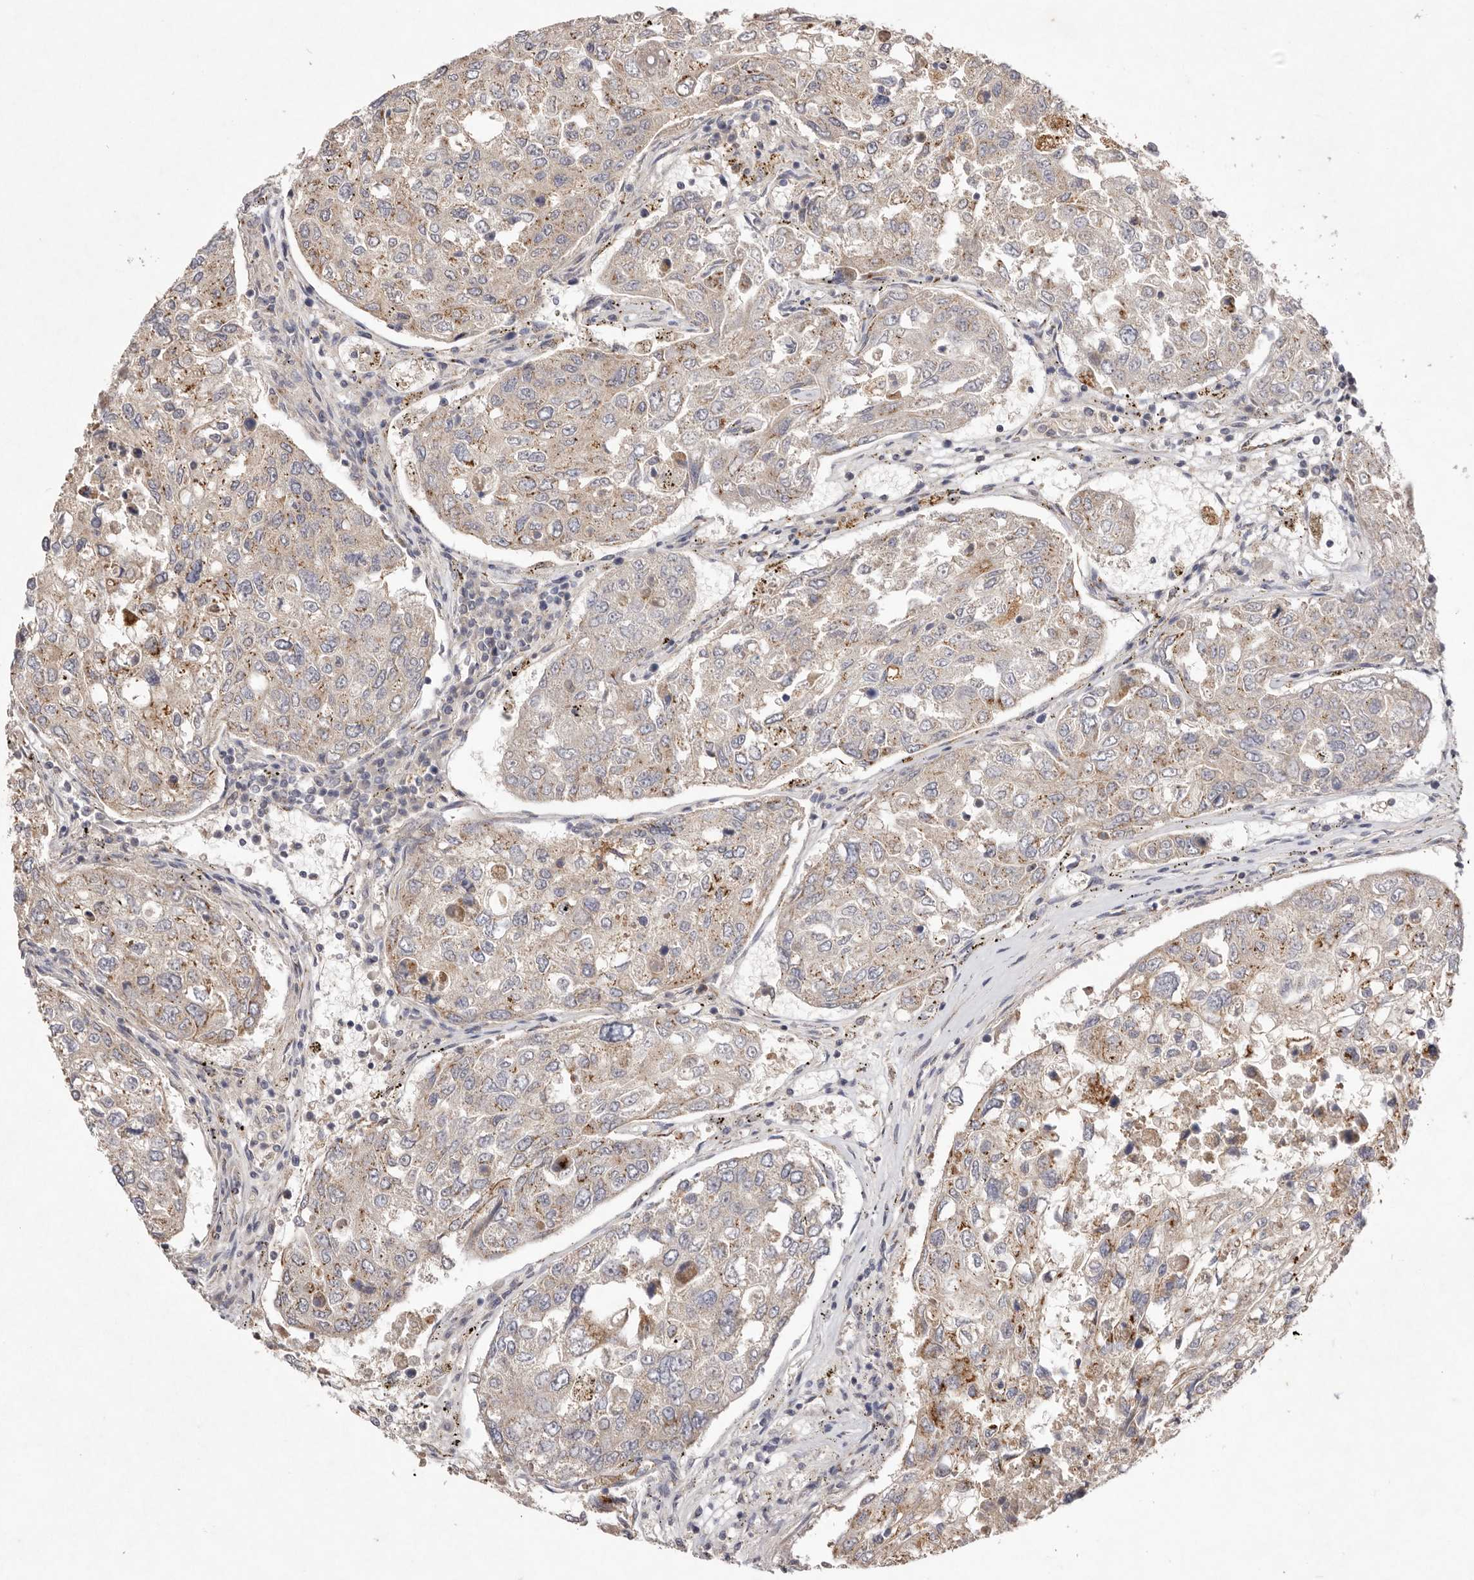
{"staining": {"intensity": "weak", "quantity": "25%-75%", "location": "cytoplasmic/membranous"}, "tissue": "urothelial cancer", "cell_type": "Tumor cells", "image_type": "cancer", "snomed": [{"axis": "morphology", "description": "Urothelial carcinoma, High grade"}, {"axis": "topography", "description": "Lymph node"}, {"axis": "topography", "description": "Urinary bladder"}], "caption": "High-power microscopy captured an immunohistochemistry micrograph of high-grade urothelial carcinoma, revealing weak cytoplasmic/membranous expression in about 25%-75% of tumor cells. (brown staining indicates protein expression, while blue staining denotes nuclei).", "gene": "USP24", "patient": {"sex": "male", "age": 51}}